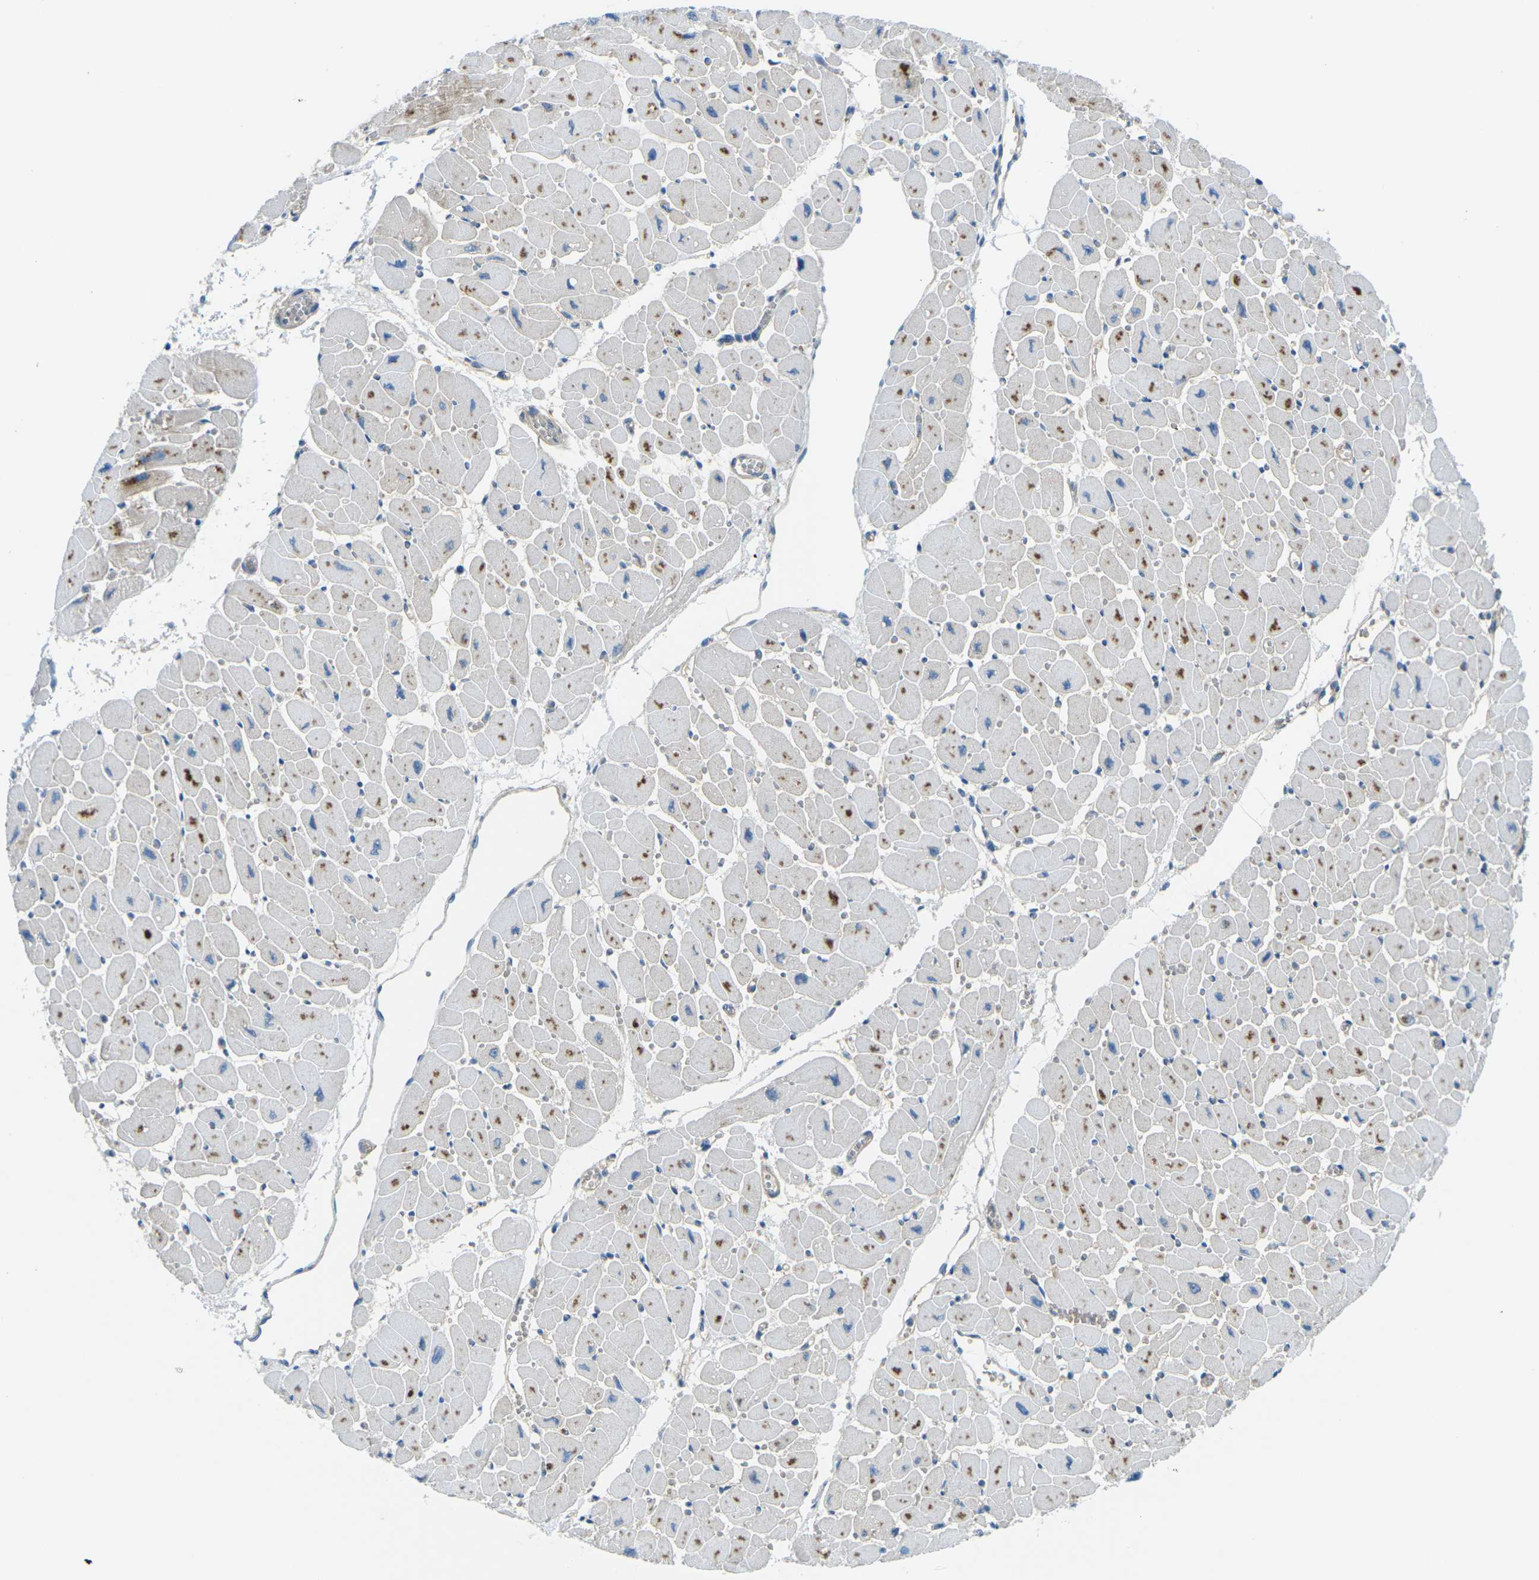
{"staining": {"intensity": "moderate", "quantity": "25%-75%", "location": "cytoplasmic/membranous"}, "tissue": "heart muscle", "cell_type": "Cardiomyocytes", "image_type": "normal", "snomed": [{"axis": "morphology", "description": "Normal tissue, NOS"}, {"axis": "topography", "description": "Heart"}], "caption": "High-power microscopy captured an immunohistochemistry (IHC) histopathology image of benign heart muscle, revealing moderate cytoplasmic/membranous staining in about 25%-75% of cardiomyocytes.", "gene": "CD47", "patient": {"sex": "female", "age": 54}}